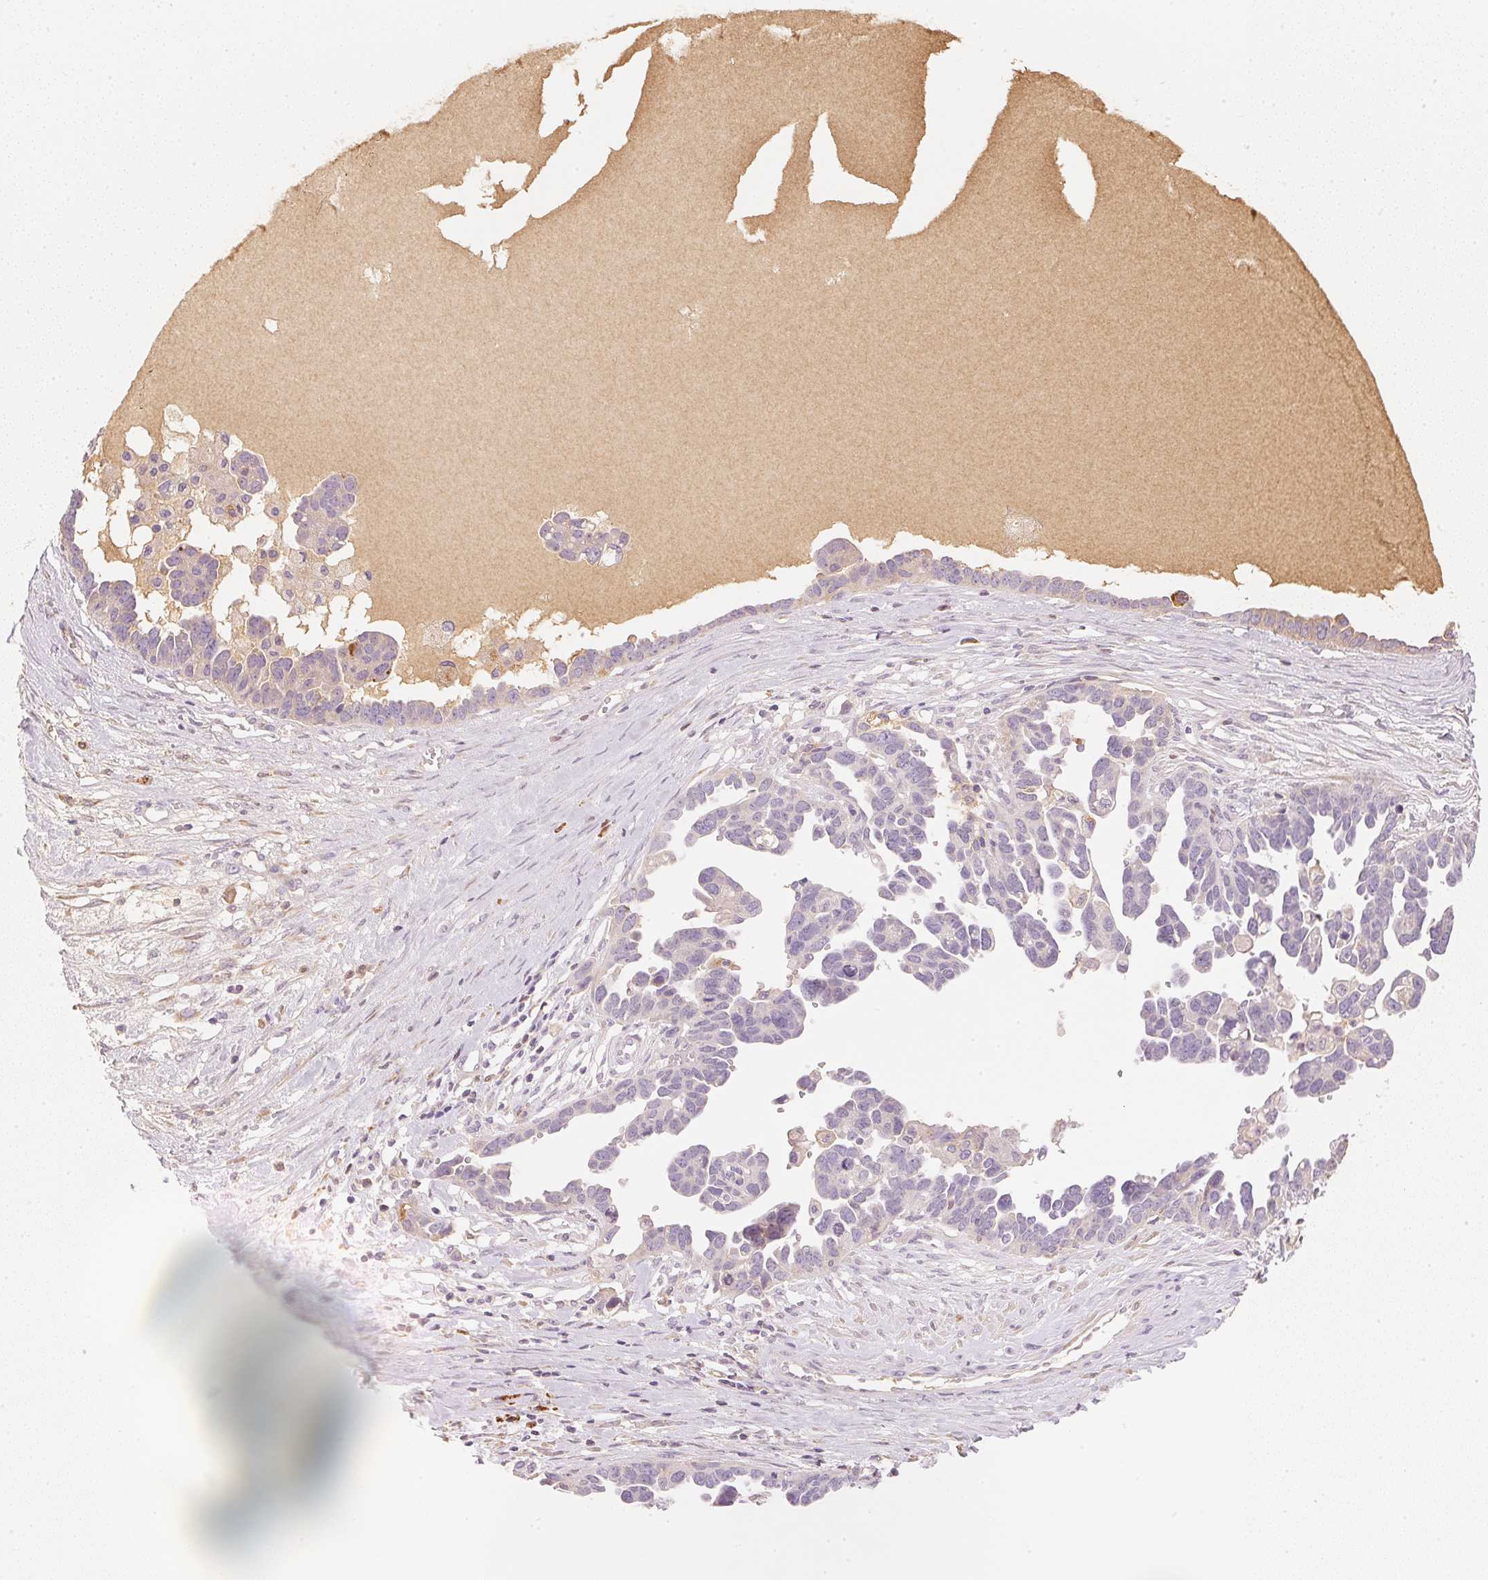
{"staining": {"intensity": "negative", "quantity": "none", "location": "none"}, "tissue": "ovarian cancer", "cell_type": "Tumor cells", "image_type": "cancer", "snomed": [{"axis": "morphology", "description": "Cystadenocarcinoma, serous, NOS"}, {"axis": "topography", "description": "Ovary"}], "caption": "Serous cystadenocarcinoma (ovarian) was stained to show a protein in brown. There is no significant positivity in tumor cells.", "gene": "RMDN2", "patient": {"sex": "female", "age": 54}}